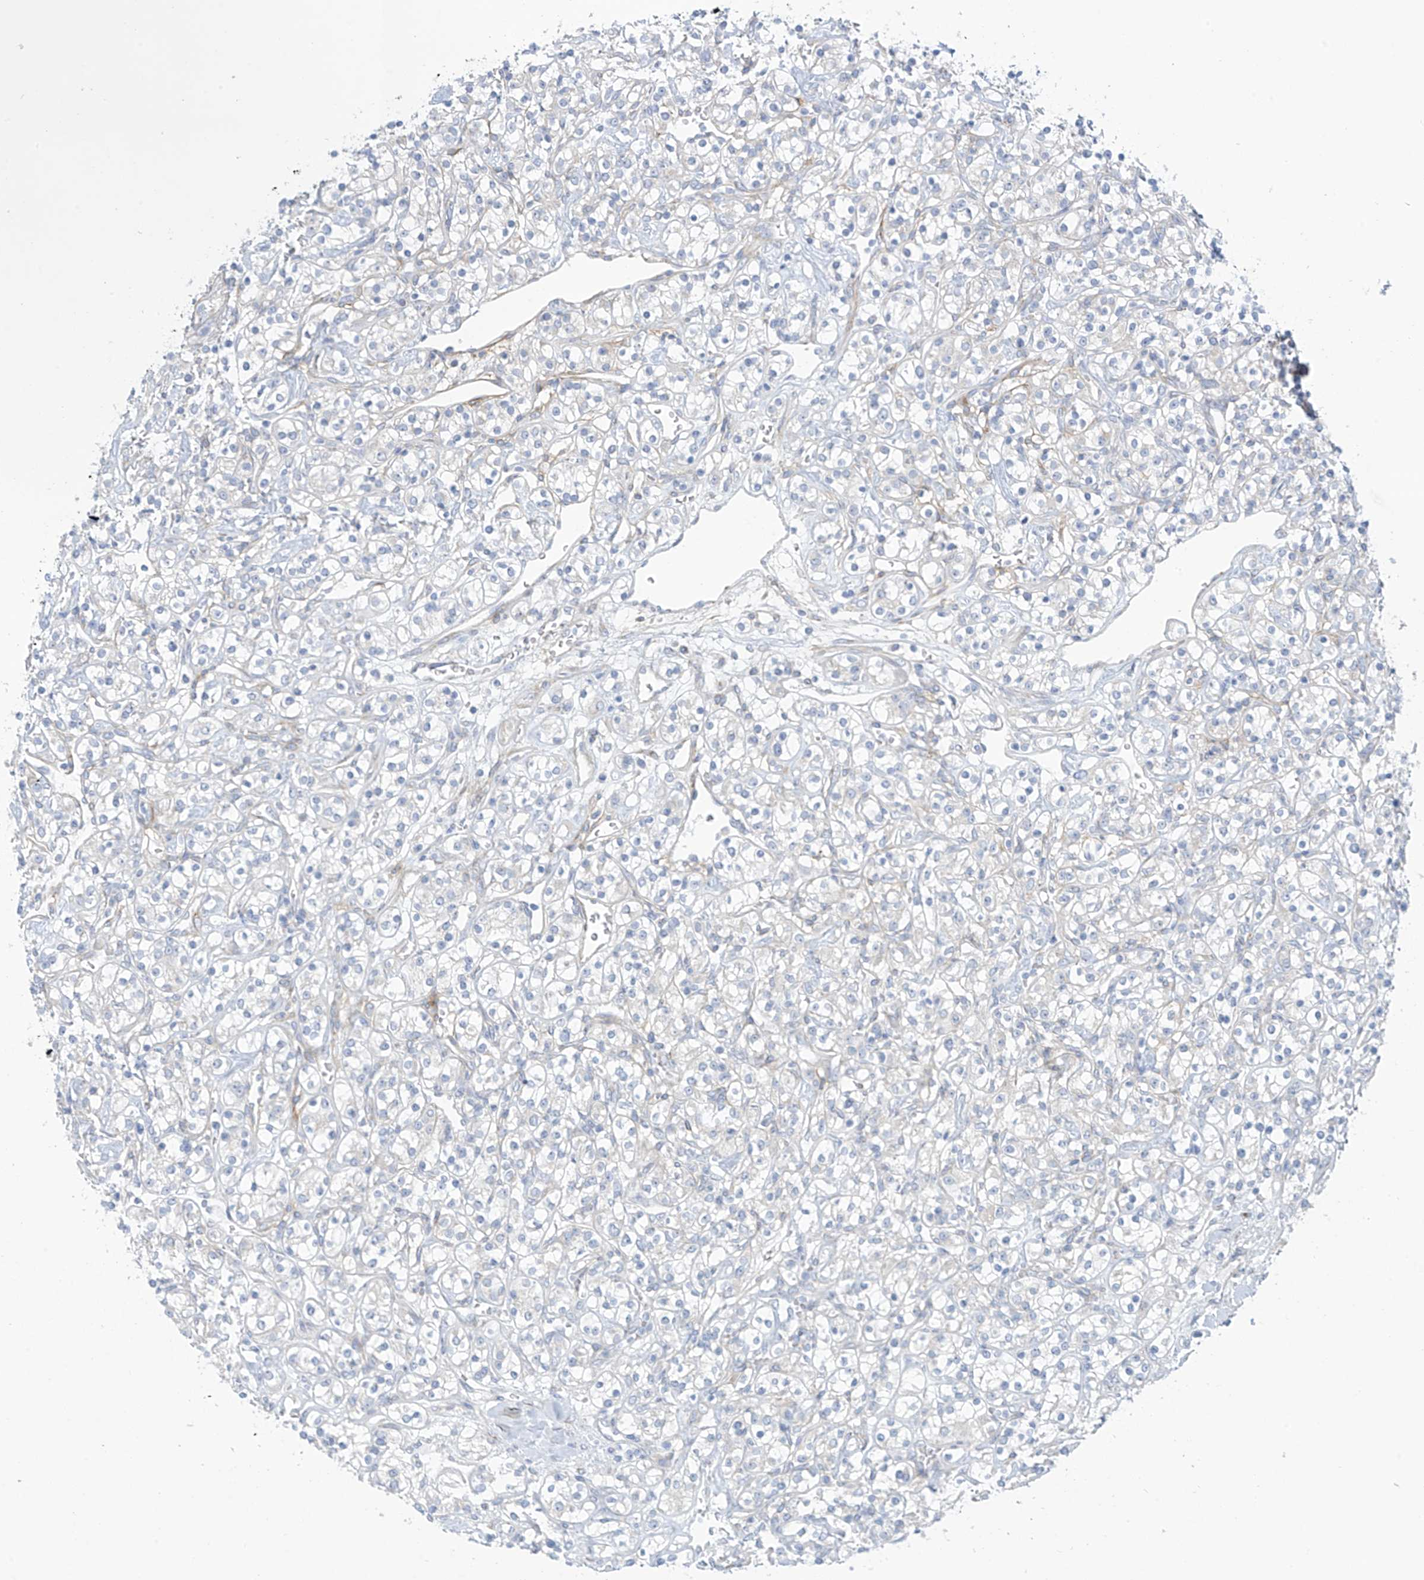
{"staining": {"intensity": "negative", "quantity": "none", "location": "none"}, "tissue": "renal cancer", "cell_type": "Tumor cells", "image_type": "cancer", "snomed": [{"axis": "morphology", "description": "Adenocarcinoma, NOS"}, {"axis": "topography", "description": "Kidney"}], "caption": "Immunohistochemistry histopathology image of renal adenocarcinoma stained for a protein (brown), which demonstrates no expression in tumor cells. The staining was performed using DAB (3,3'-diaminobenzidine) to visualize the protein expression in brown, while the nuclei were stained in blue with hematoxylin (Magnification: 20x).", "gene": "TRMT2B", "patient": {"sex": "male", "age": 77}}